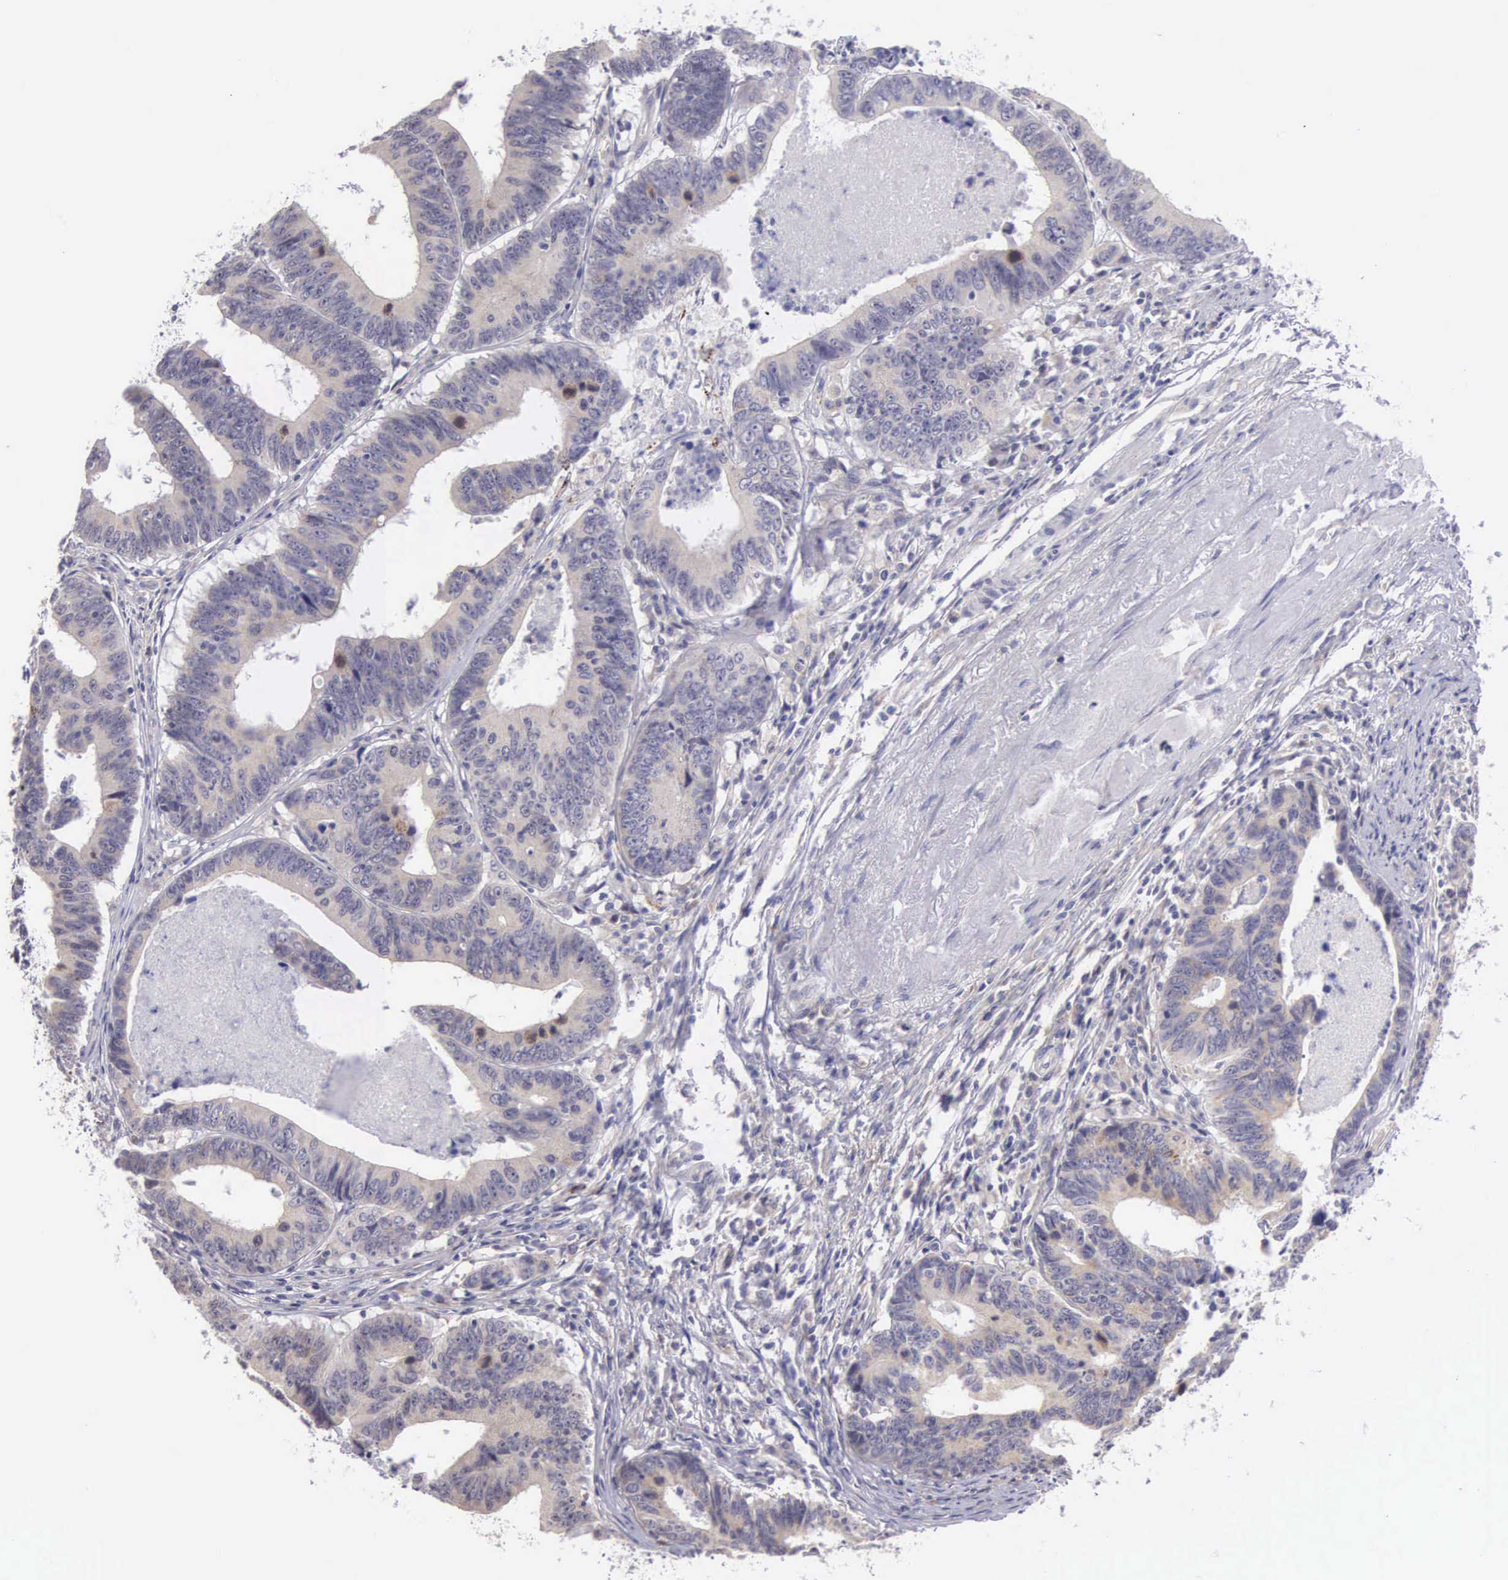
{"staining": {"intensity": "moderate", "quantity": "<25%", "location": "cytoplasmic/membranous"}, "tissue": "colorectal cancer", "cell_type": "Tumor cells", "image_type": "cancer", "snomed": [{"axis": "morphology", "description": "Adenocarcinoma, NOS"}, {"axis": "topography", "description": "Colon"}], "caption": "Tumor cells demonstrate low levels of moderate cytoplasmic/membranous staining in about <25% of cells in colorectal cancer. The staining was performed using DAB (3,3'-diaminobenzidine), with brown indicating positive protein expression. Nuclei are stained blue with hematoxylin.", "gene": "ARG2", "patient": {"sex": "female", "age": 78}}